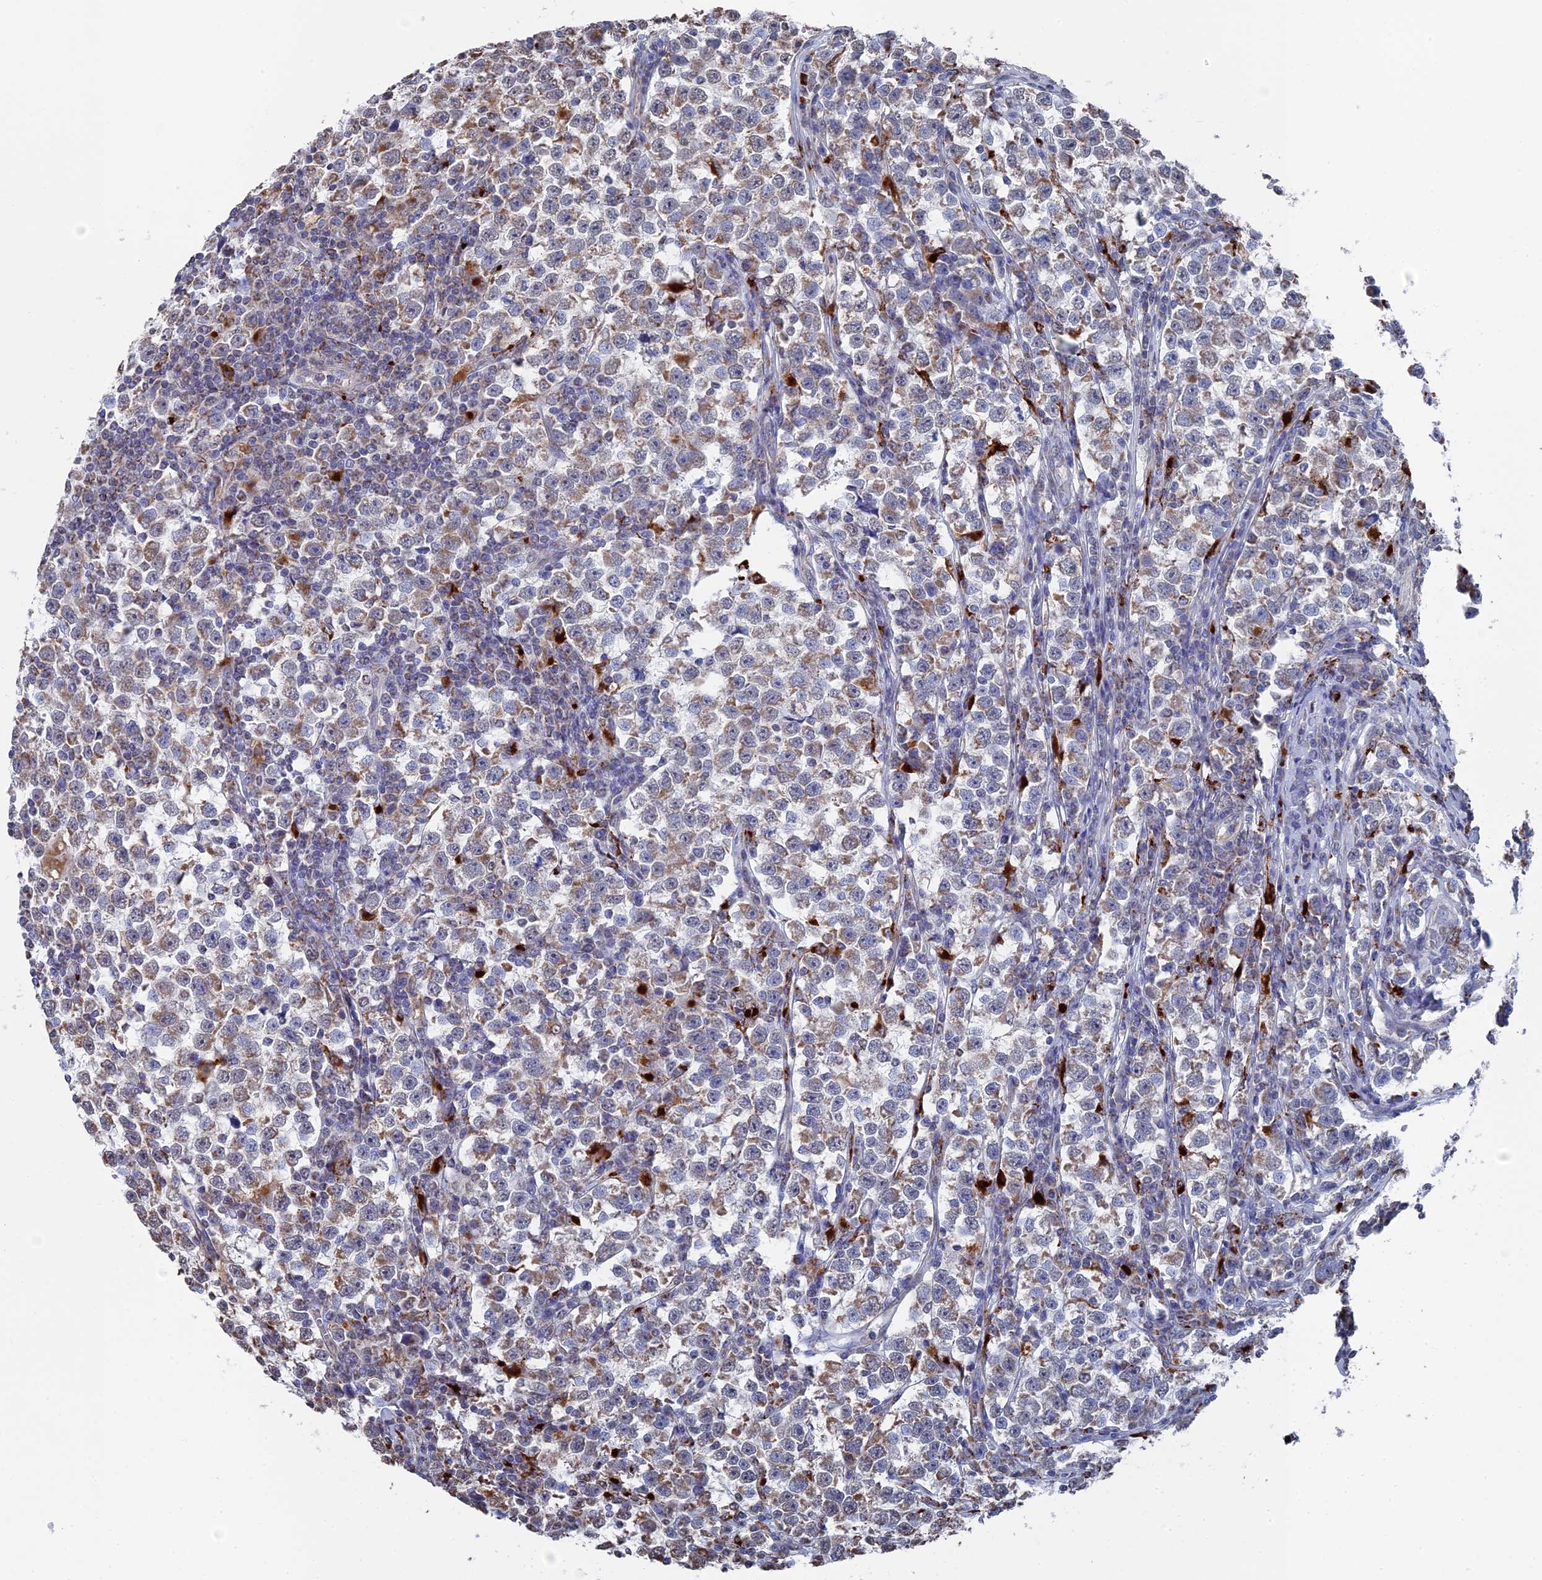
{"staining": {"intensity": "moderate", "quantity": "<25%", "location": "cytoplasmic/membranous"}, "tissue": "testis cancer", "cell_type": "Tumor cells", "image_type": "cancer", "snomed": [{"axis": "morphology", "description": "Normal tissue, NOS"}, {"axis": "morphology", "description": "Seminoma, NOS"}, {"axis": "topography", "description": "Testis"}], "caption": "Testis seminoma was stained to show a protein in brown. There is low levels of moderate cytoplasmic/membranous positivity in approximately <25% of tumor cells.", "gene": "SMG9", "patient": {"sex": "male", "age": 43}}